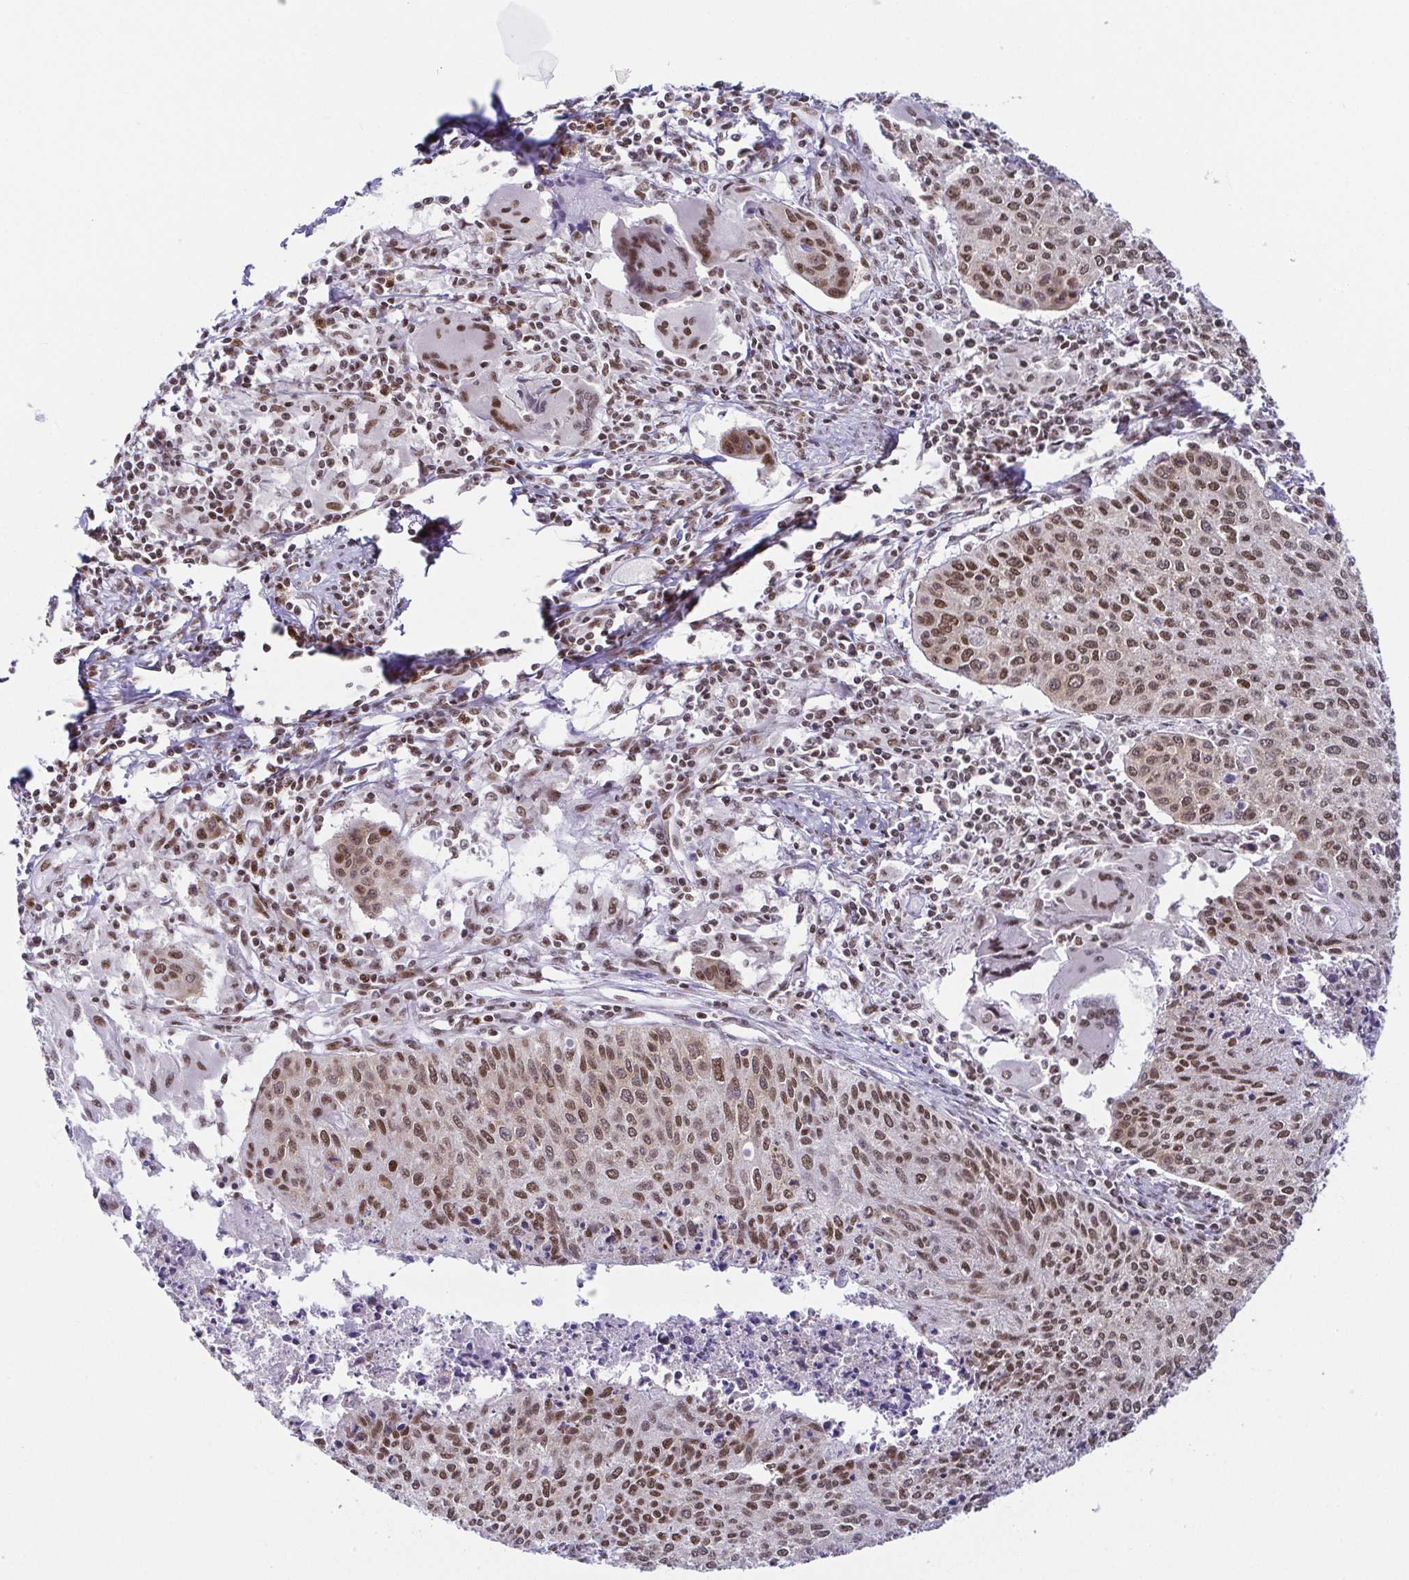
{"staining": {"intensity": "moderate", "quantity": ">75%", "location": "nuclear"}, "tissue": "cervical cancer", "cell_type": "Tumor cells", "image_type": "cancer", "snomed": [{"axis": "morphology", "description": "Squamous cell carcinoma, NOS"}, {"axis": "topography", "description": "Cervix"}], "caption": "A brown stain labels moderate nuclear positivity of a protein in cervical cancer tumor cells.", "gene": "EWSR1", "patient": {"sex": "female", "age": 38}}